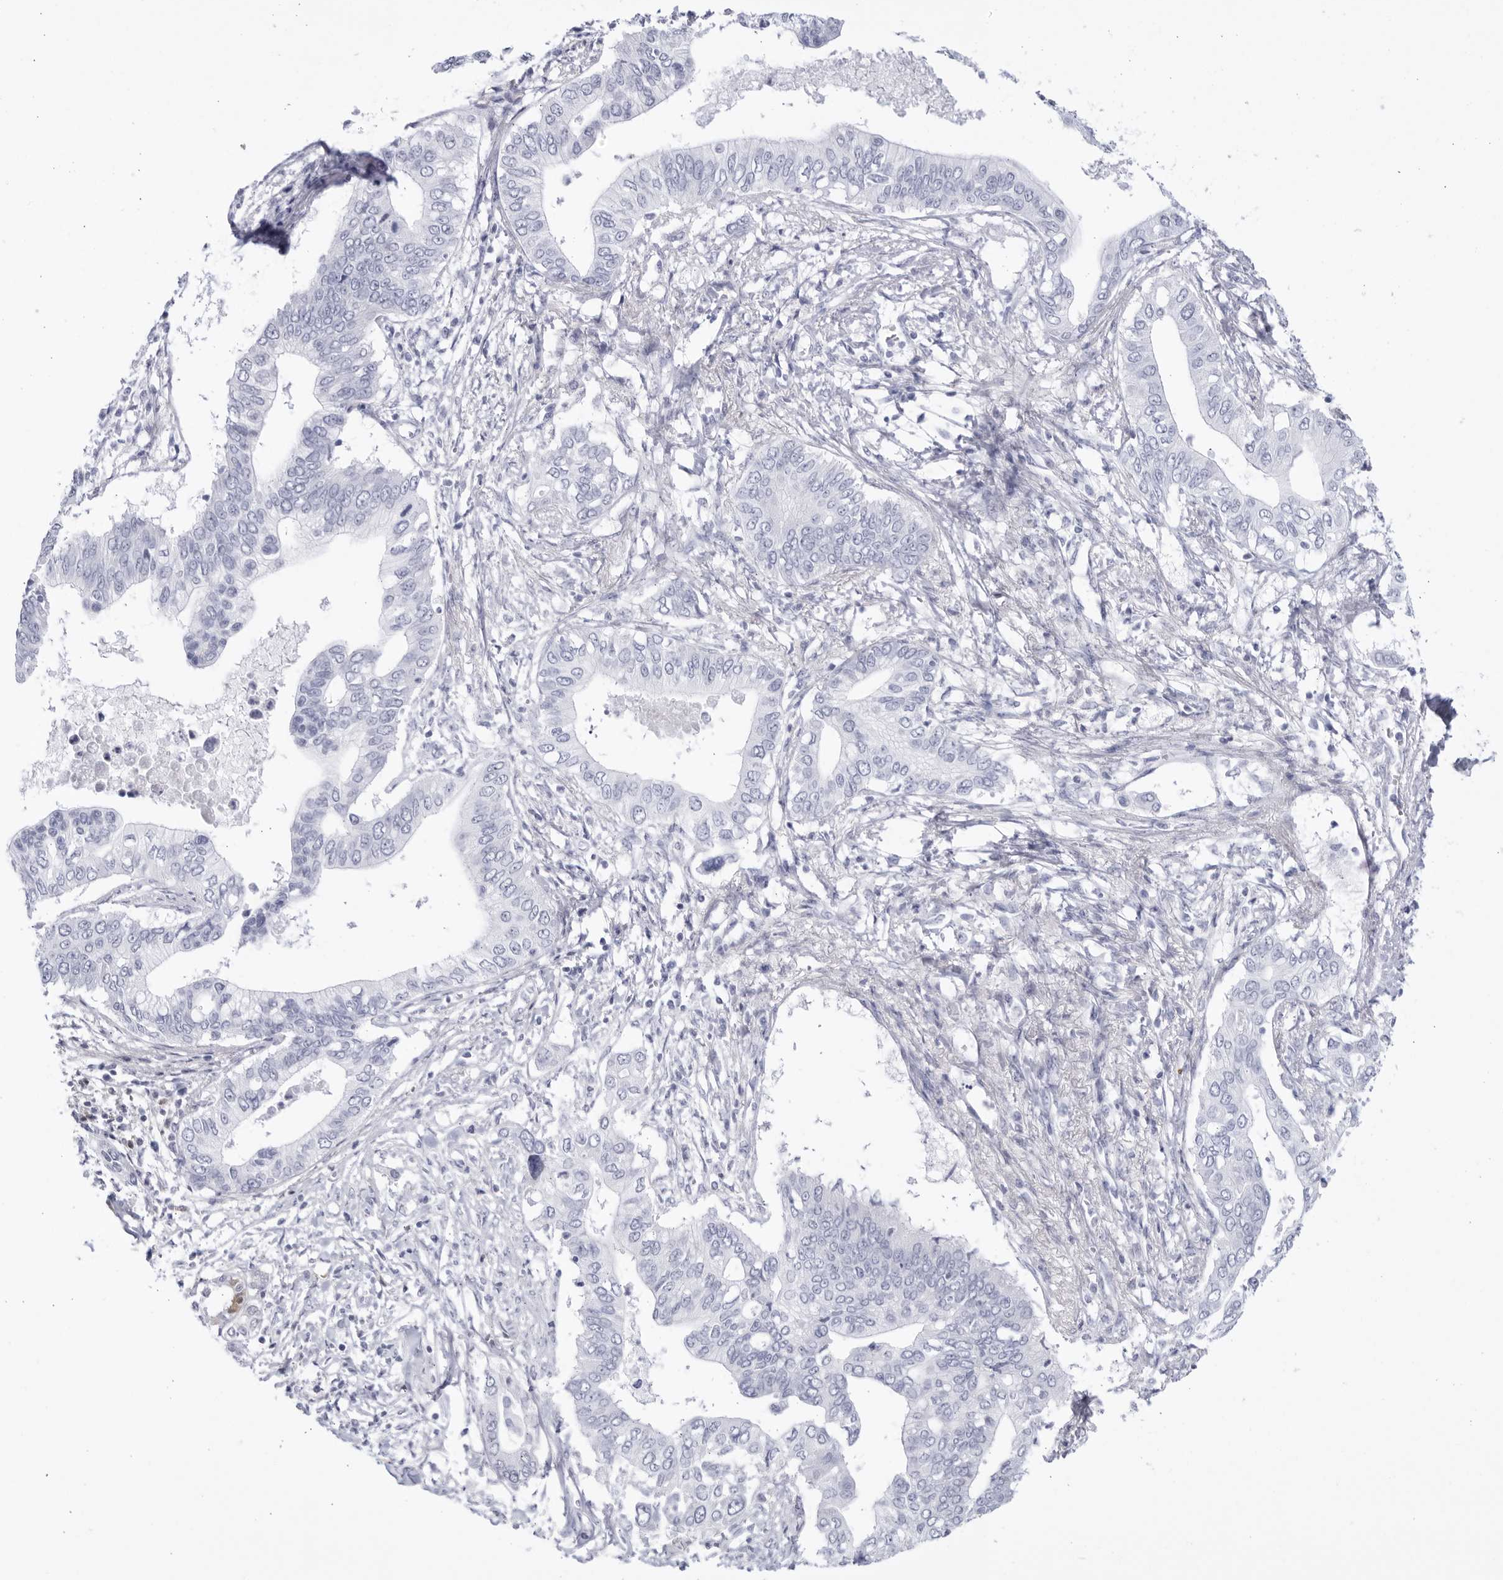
{"staining": {"intensity": "negative", "quantity": "none", "location": "none"}, "tissue": "pancreatic cancer", "cell_type": "Tumor cells", "image_type": "cancer", "snomed": [{"axis": "morphology", "description": "Normal tissue, NOS"}, {"axis": "morphology", "description": "Adenocarcinoma, NOS"}, {"axis": "topography", "description": "Pancreas"}, {"axis": "topography", "description": "Peripheral nerve tissue"}], "caption": "A high-resolution image shows immunohistochemistry staining of pancreatic cancer, which demonstrates no significant expression in tumor cells. (IHC, brightfield microscopy, high magnification).", "gene": "CNBD1", "patient": {"sex": "male", "age": 59}}